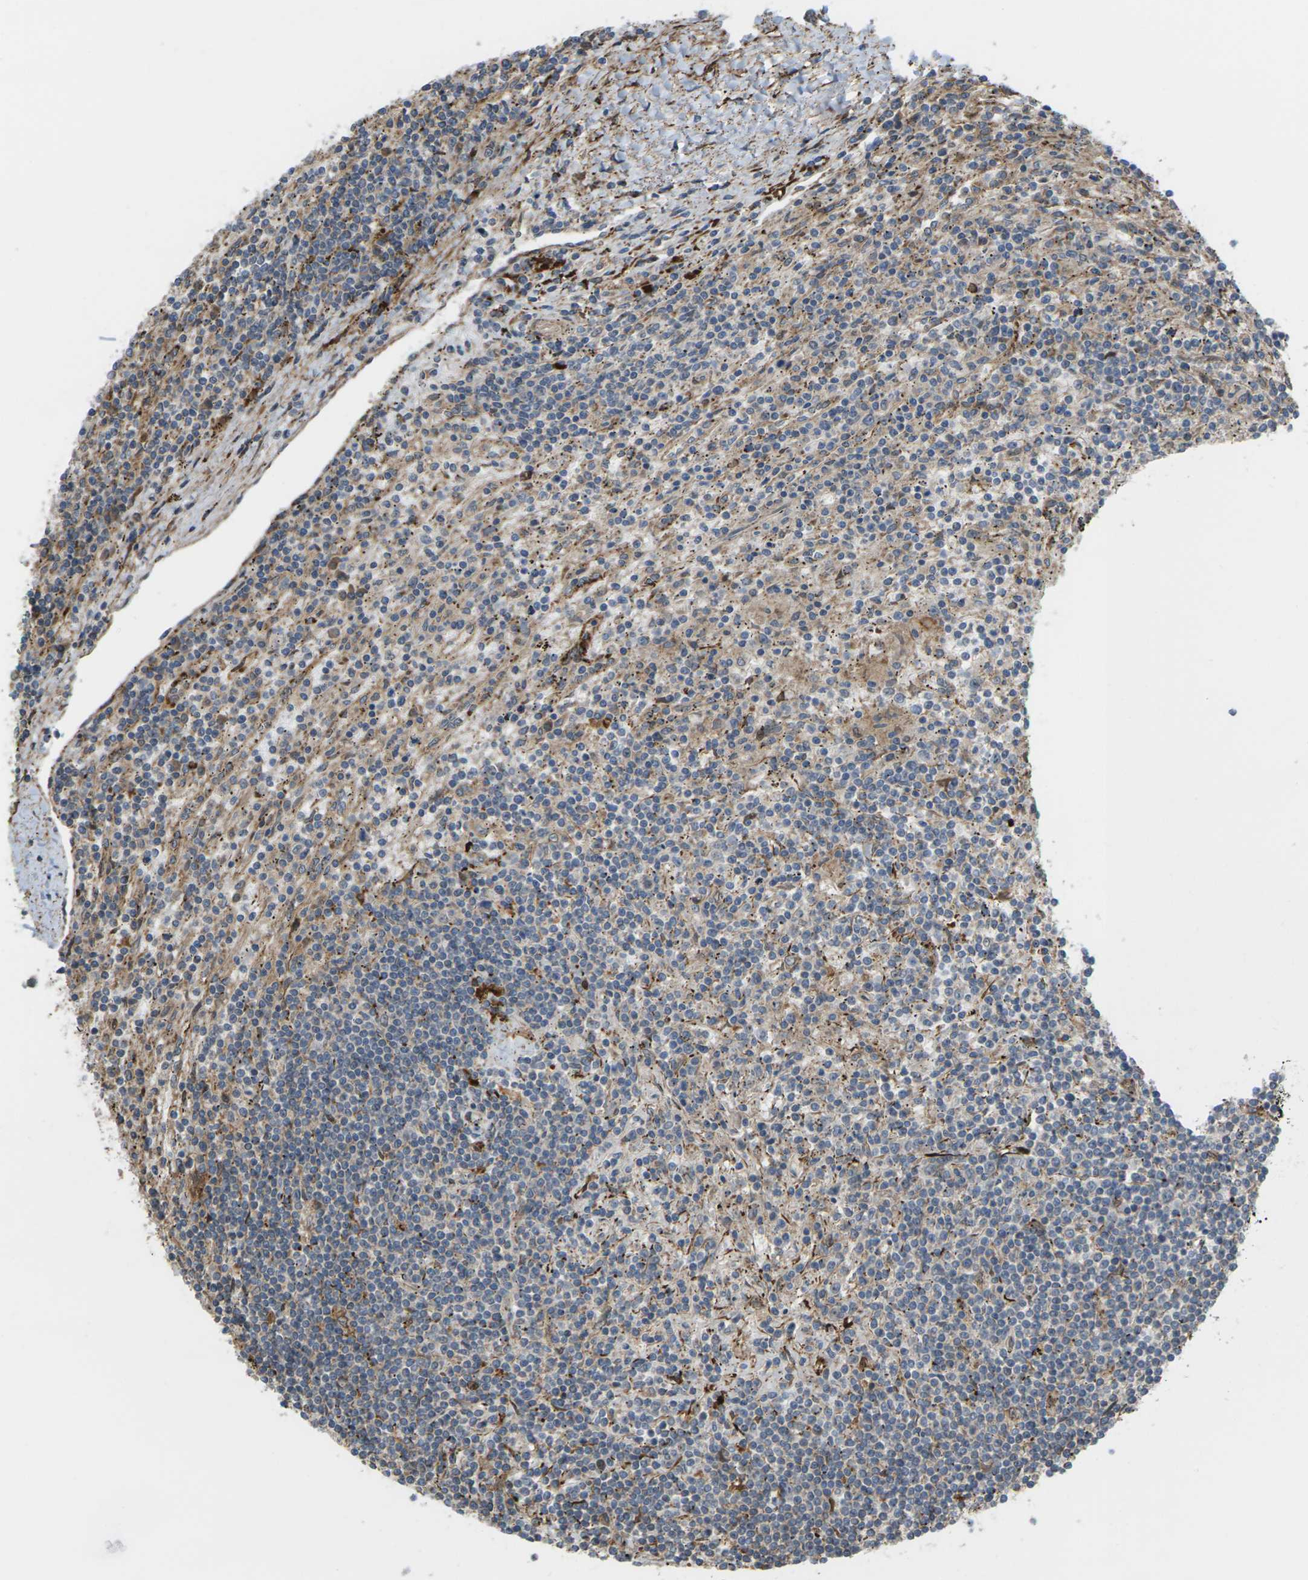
{"staining": {"intensity": "moderate", "quantity": "<25%", "location": "cytoplasmic/membranous"}, "tissue": "lymphoma", "cell_type": "Tumor cells", "image_type": "cancer", "snomed": [{"axis": "morphology", "description": "Malignant lymphoma, non-Hodgkin's type, Low grade"}, {"axis": "topography", "description": "Spleen"}], "caption": "This photomicrograph reveals immunohistochemistry staining of human low-grade malignant lymphoma, non-Hodgkin's type, with low moderate cytoplasmic/membranous expression in approximately <25% of tumor cells.", "gene": "ROBO1", "patient": {"sex": "male", "age": 76}}